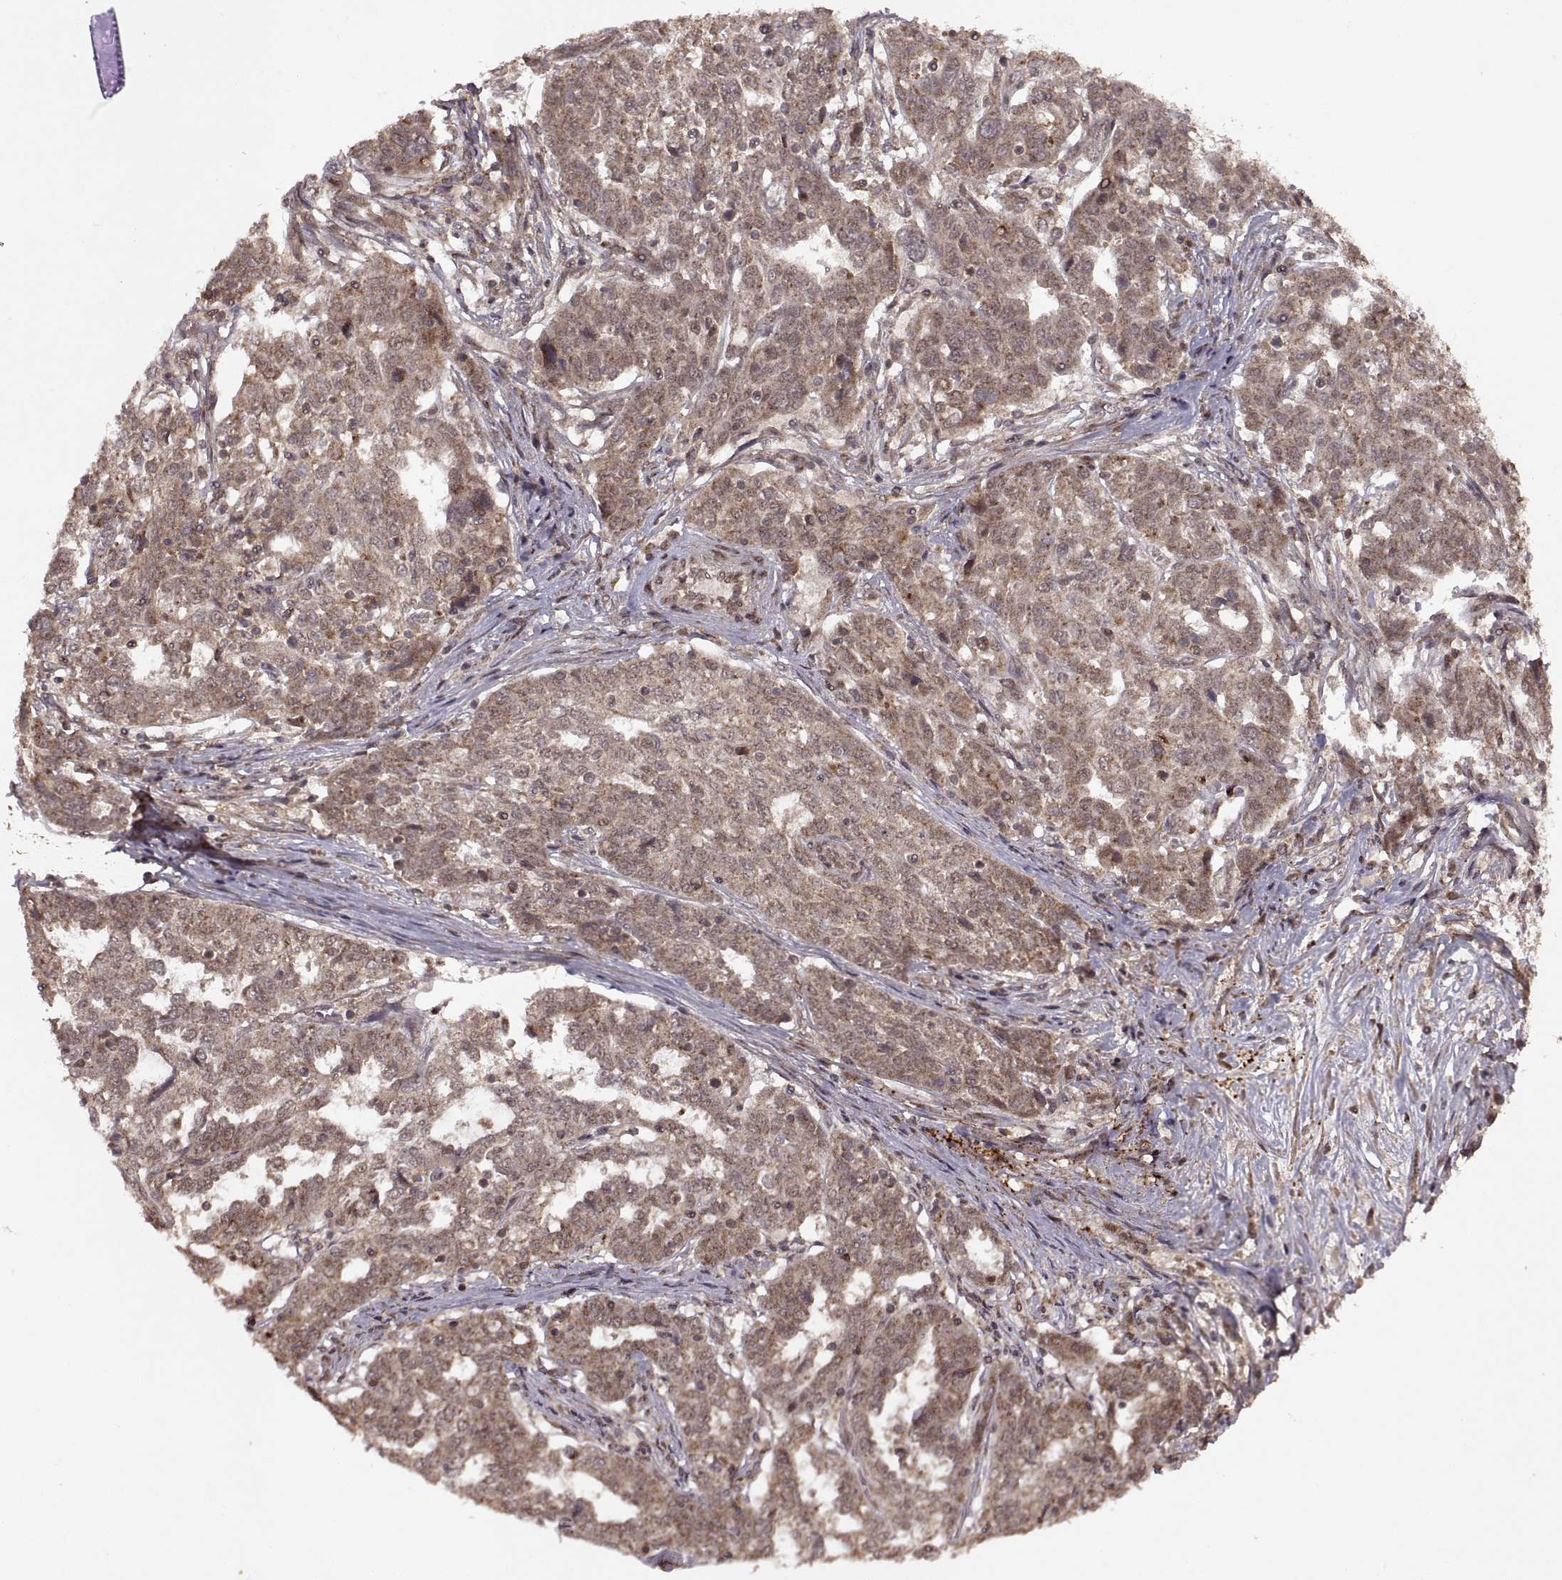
{"staining": {"intensity": "weak", "quantity": ">75%", "location": "cytoplasmic/membranous"}, "tissue": "ovarian cancer", "cell_type": "Tumor cells", "image_type": "cancer", "snomed": [{"axis": "morphology", "description": "Cystadenocarcinoma, serous, NOS"}, {"axis": "topography", "description": "Ovary"}], "caption": "IHC image of human serous cystadenocarcinoma (ovarian) stained for a protein (brown), which demonstrates low levels of weak cytoplasmic/membranous positivity in approximately >75% of tumor cells.", "gene": "PTOV1", "patient": {"sex": "female", "age": 67}}